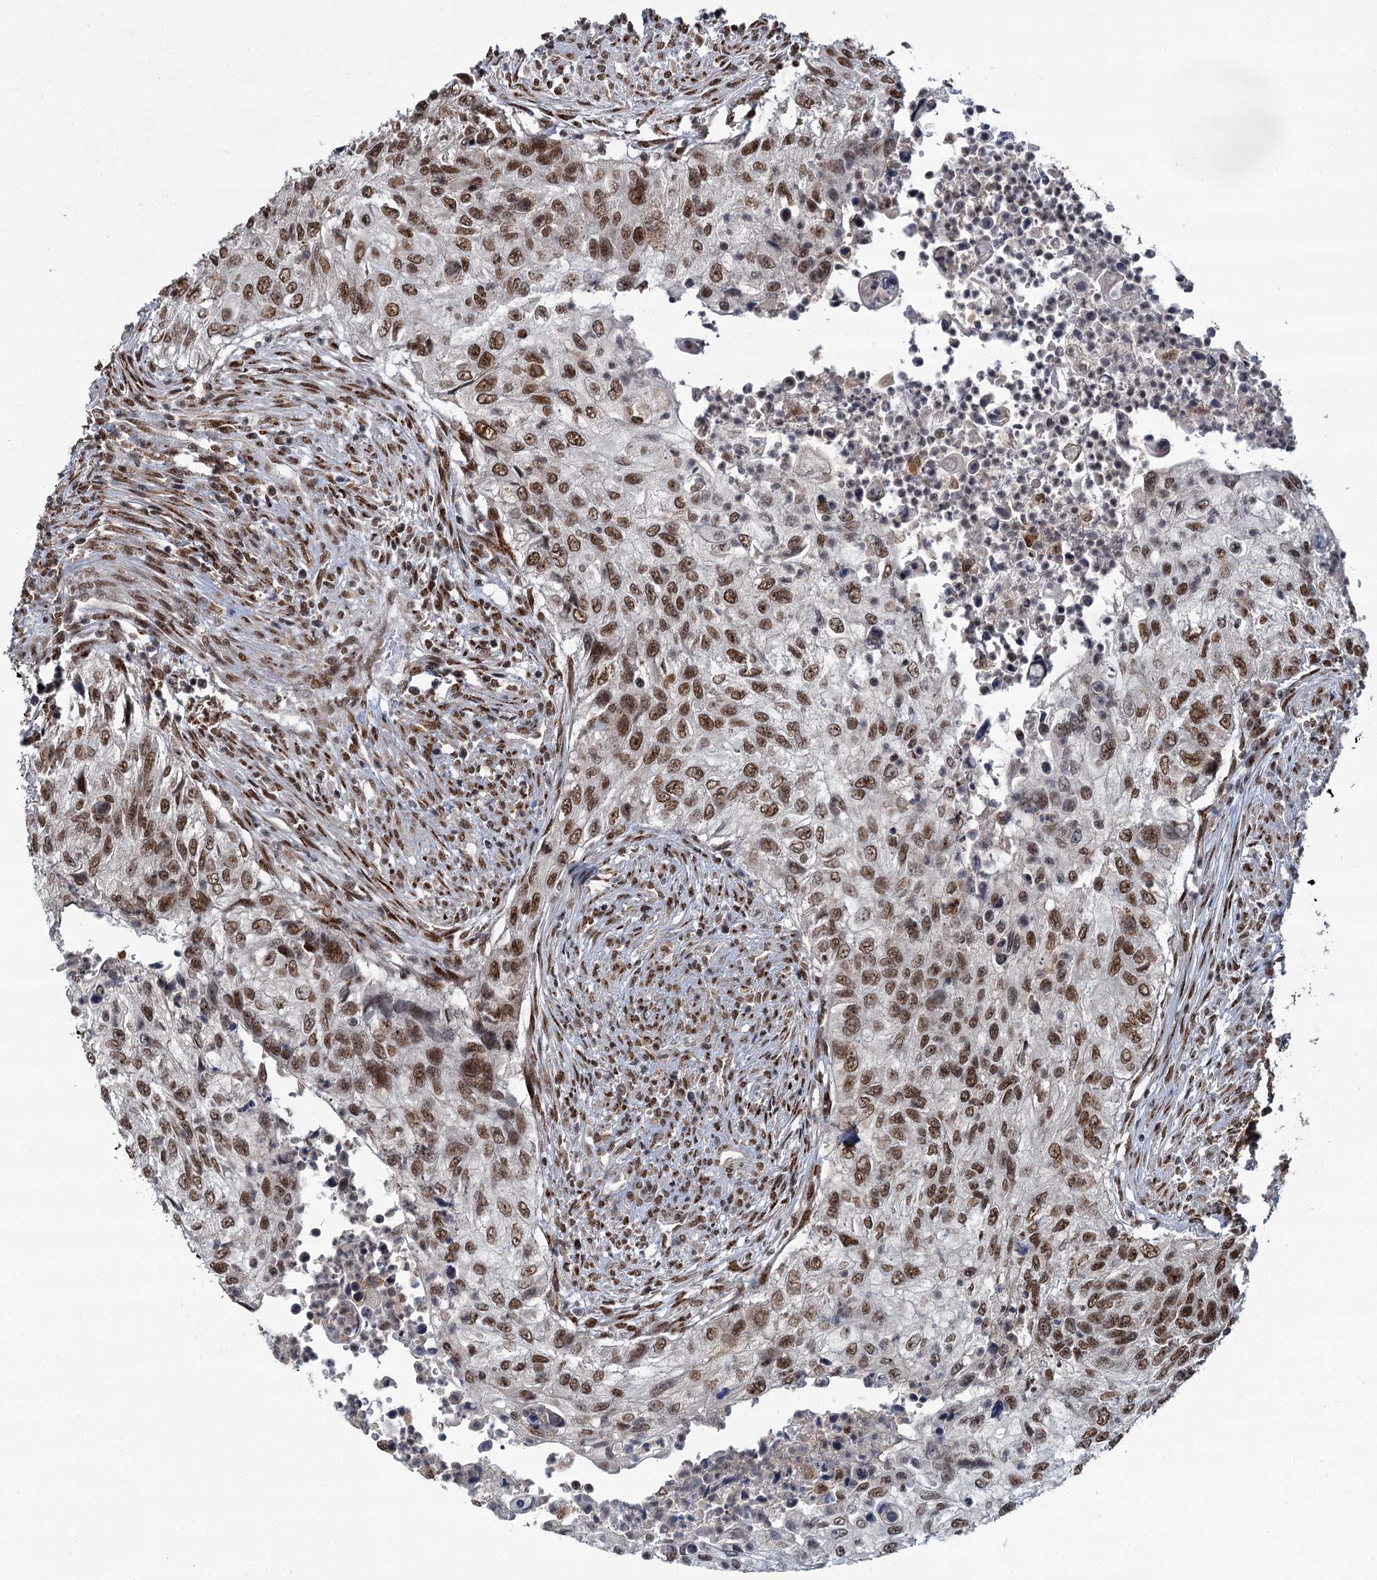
{"staining": {"intensity": "moderate", "quantity": ">75%", "location": "nuclear"}, "tissue": "urothelial cancer", "cell_type": "Tumor cells", "image_type": "cancer", "snomed": [{"axis": "morphology", "description": "Urothelial carcinoma, High grade"}, {"axis": "topography", "description": "Urinary bladder"}], "caption": "Human high-grade urothelial carcinoma stained with a protein marker reveals moderate staining in tumor cells.", "gene": "PPHLN1", "patient": {"sex": "female", "age": 60}}